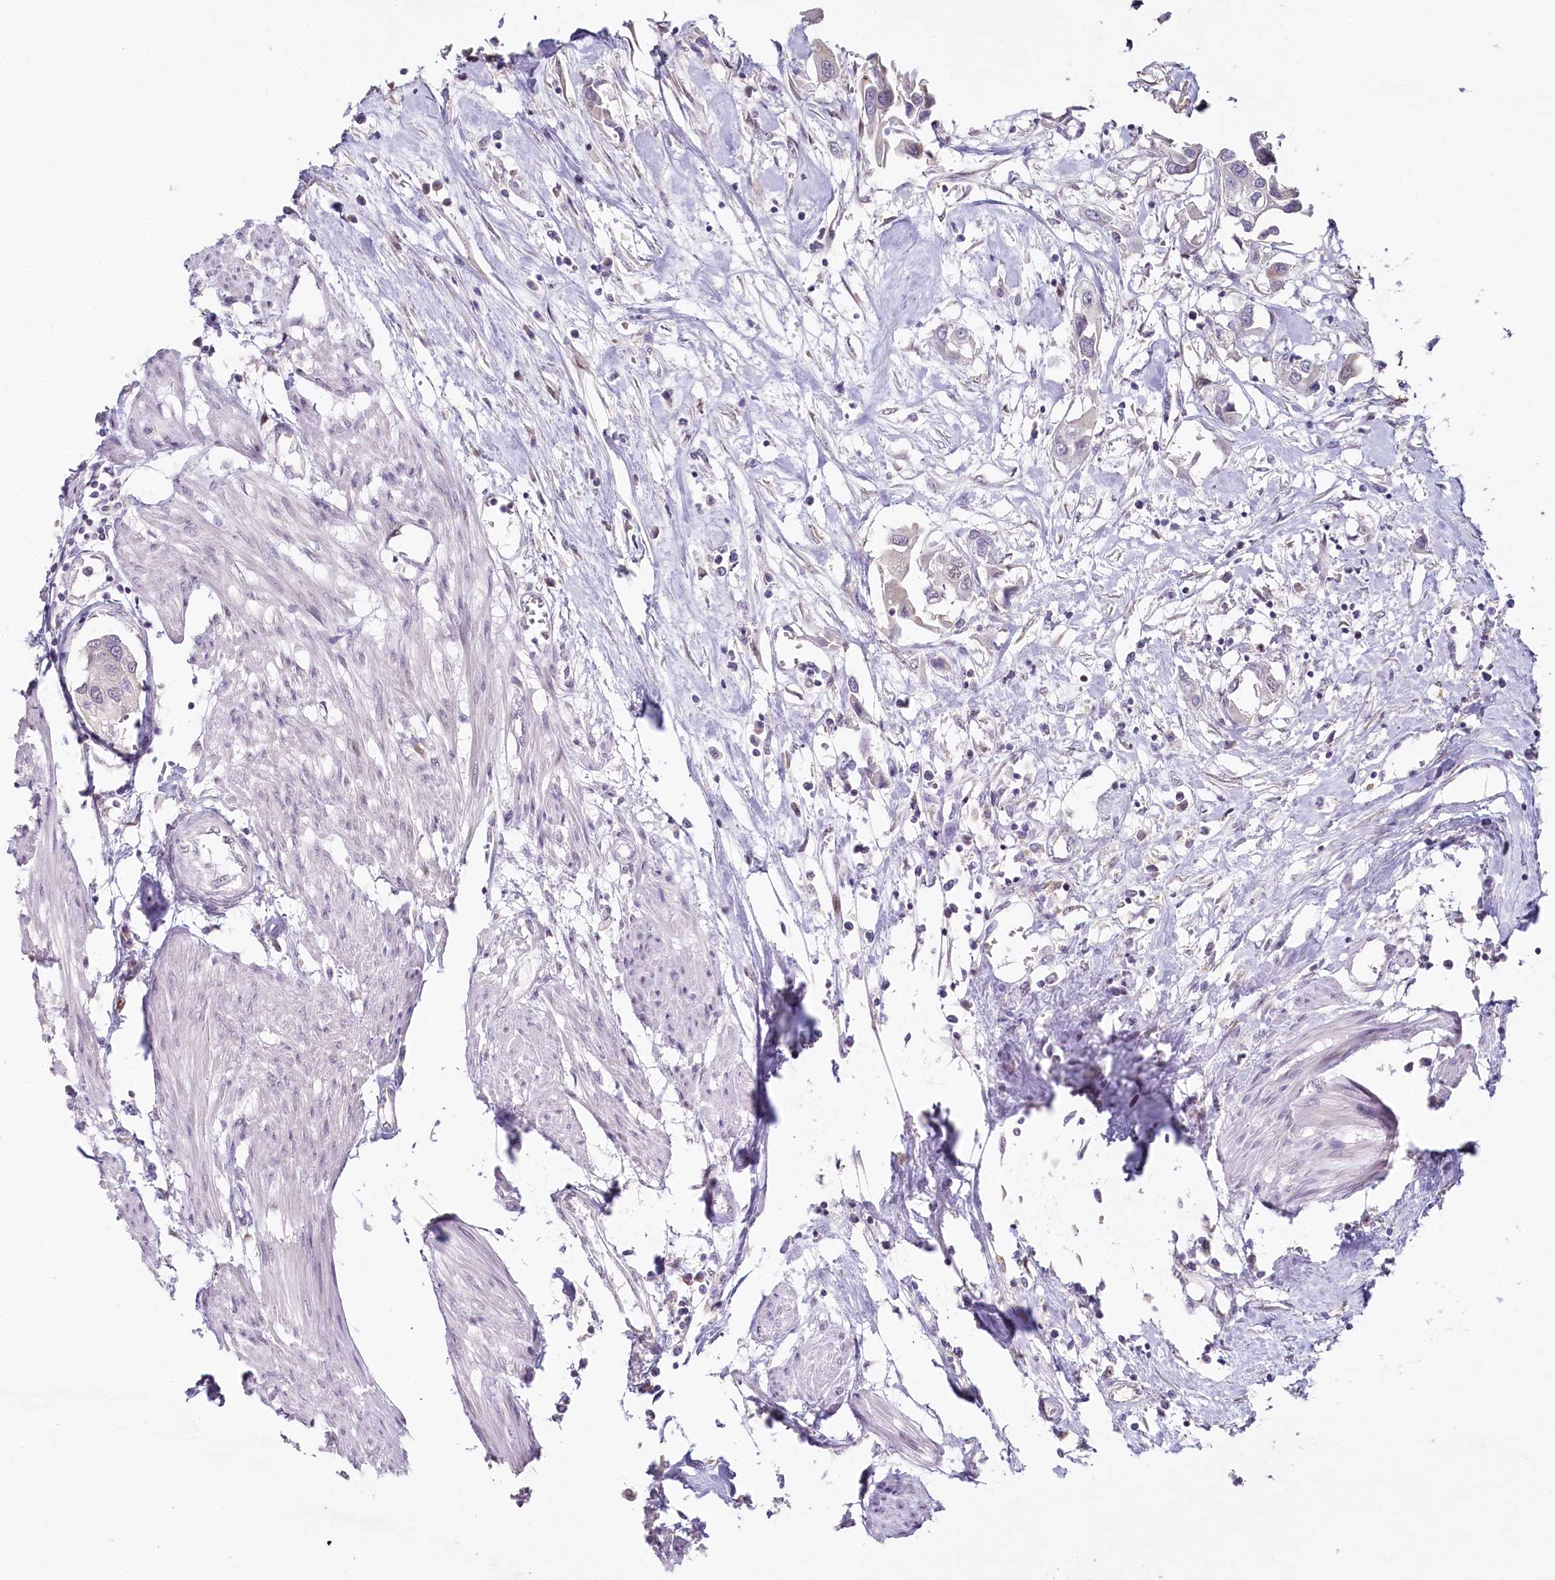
{"staining": {"intensity": "negative", "quantity": "none", "location": "none"}, "tissue": "urothelial cancer", "cell_type": "Tumor cells", "image_type": "cancer", "snomed": [{"axis": "morphology", "description": "Urothelial carcinoma, High grade"}, {"axis": "topography", "description": "Urinary bladder"}], "caption": "This is an immunohistochemistry micrograph of urothelial cancer. There is no staining in tumor cells.", "gene": "HPD", "patient": {"sex": "male", "age": 64}}